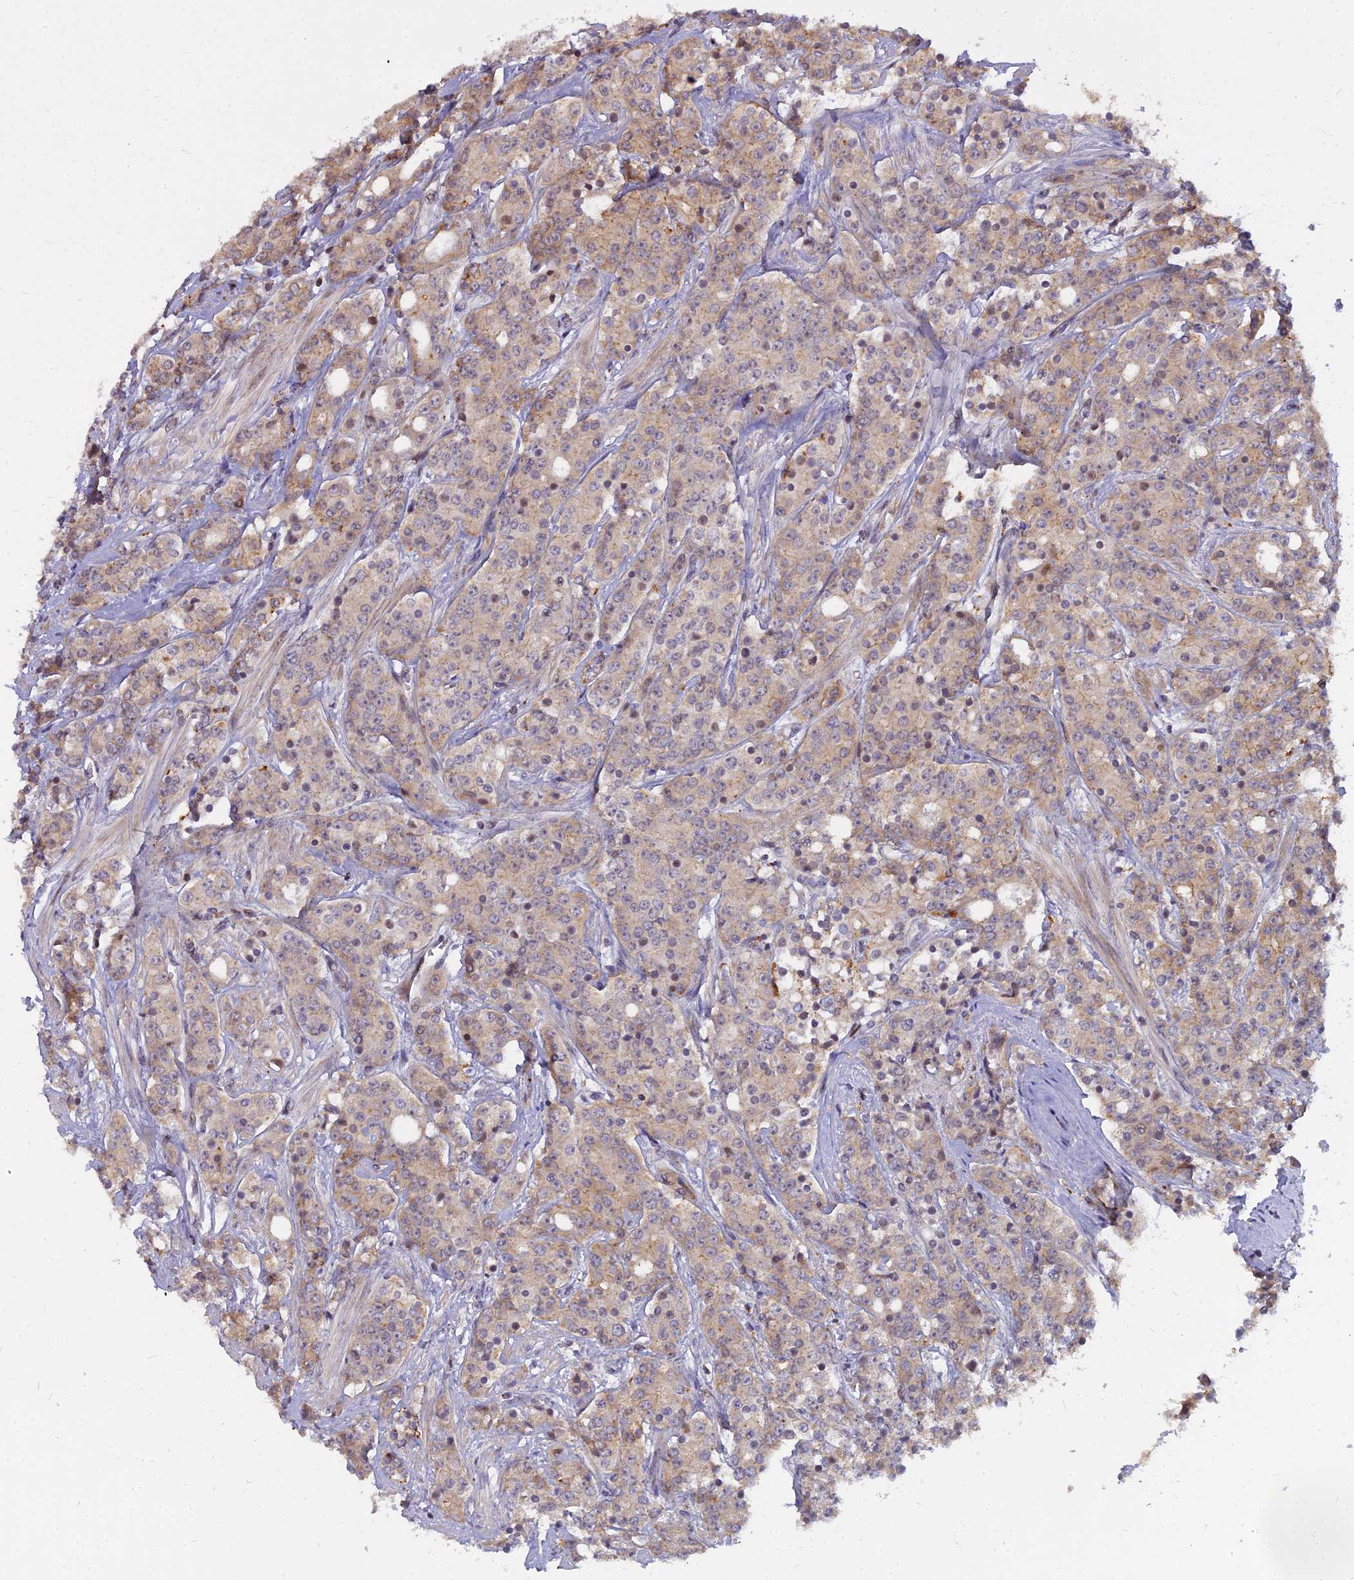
{"staining": {"intensity": "weak", "quantity": ">75%", "location": "cytoplasmic/membranous"}, "tissue": "prostate cancer", "cell_type": "Tumor cells", "image_type": "cancer", "snomed": [{"axis": "morphology", "description": "Adenocarcinoma, High grade"}, {"axis": "topography", "description": "Prostate"}], "caption": "IHC micrograph of neoplastic tissue: human prostate adenocarcinoma (high-grade) stained using immunohistochemistry demonstrates low levels of weak protein expression localized specifically in the cytoplasmic/membranous of tumor cells, appearing as a cytoplasmic/membranous brown color.", "gene": "GLYATL3", "patient": {"sex": "male", "age": 62}}